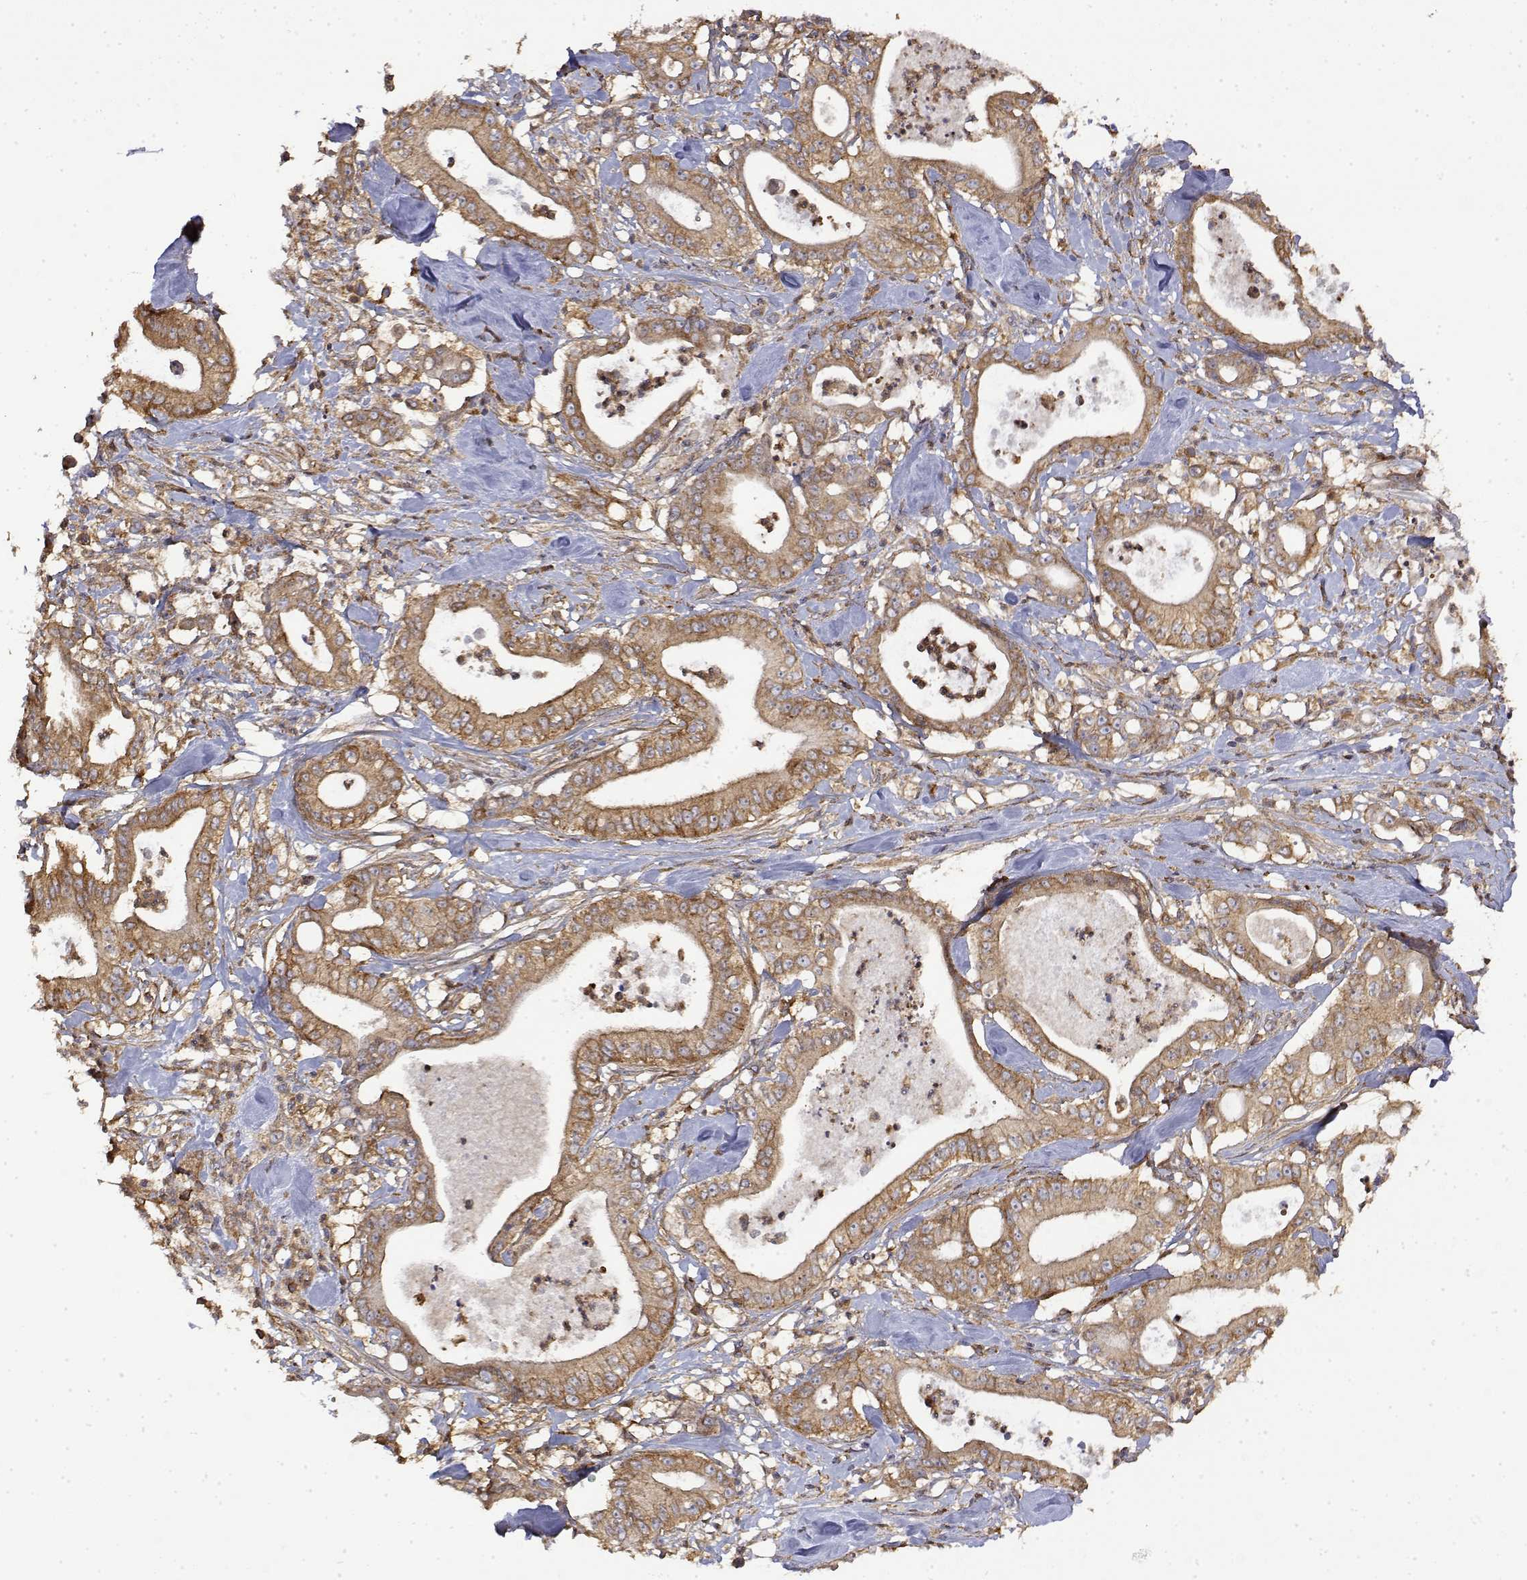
{"staining": {"intensity": "moderate", "quantity": ">75%", "location": "cytoplasmic/membranous"}, "tissue": "pancreatic cancer", "cell_type": "Tumor cells", "image_type": "cancer", "snomed": [{"axis": "morphology", "description": "Adenocarcinoma, NOS"}, {"axis": "topography", "description": "Pancreas"}], "caption": "A brown stain labels moderate cytoplasmic/membranous staining of a protein in pancreatic adenocarcinoma tumor cells. (IHC, brightfield microscopy, high magnification).", "gene": "PACSIN2", "patient": {"sex": "male", "age": 71}}